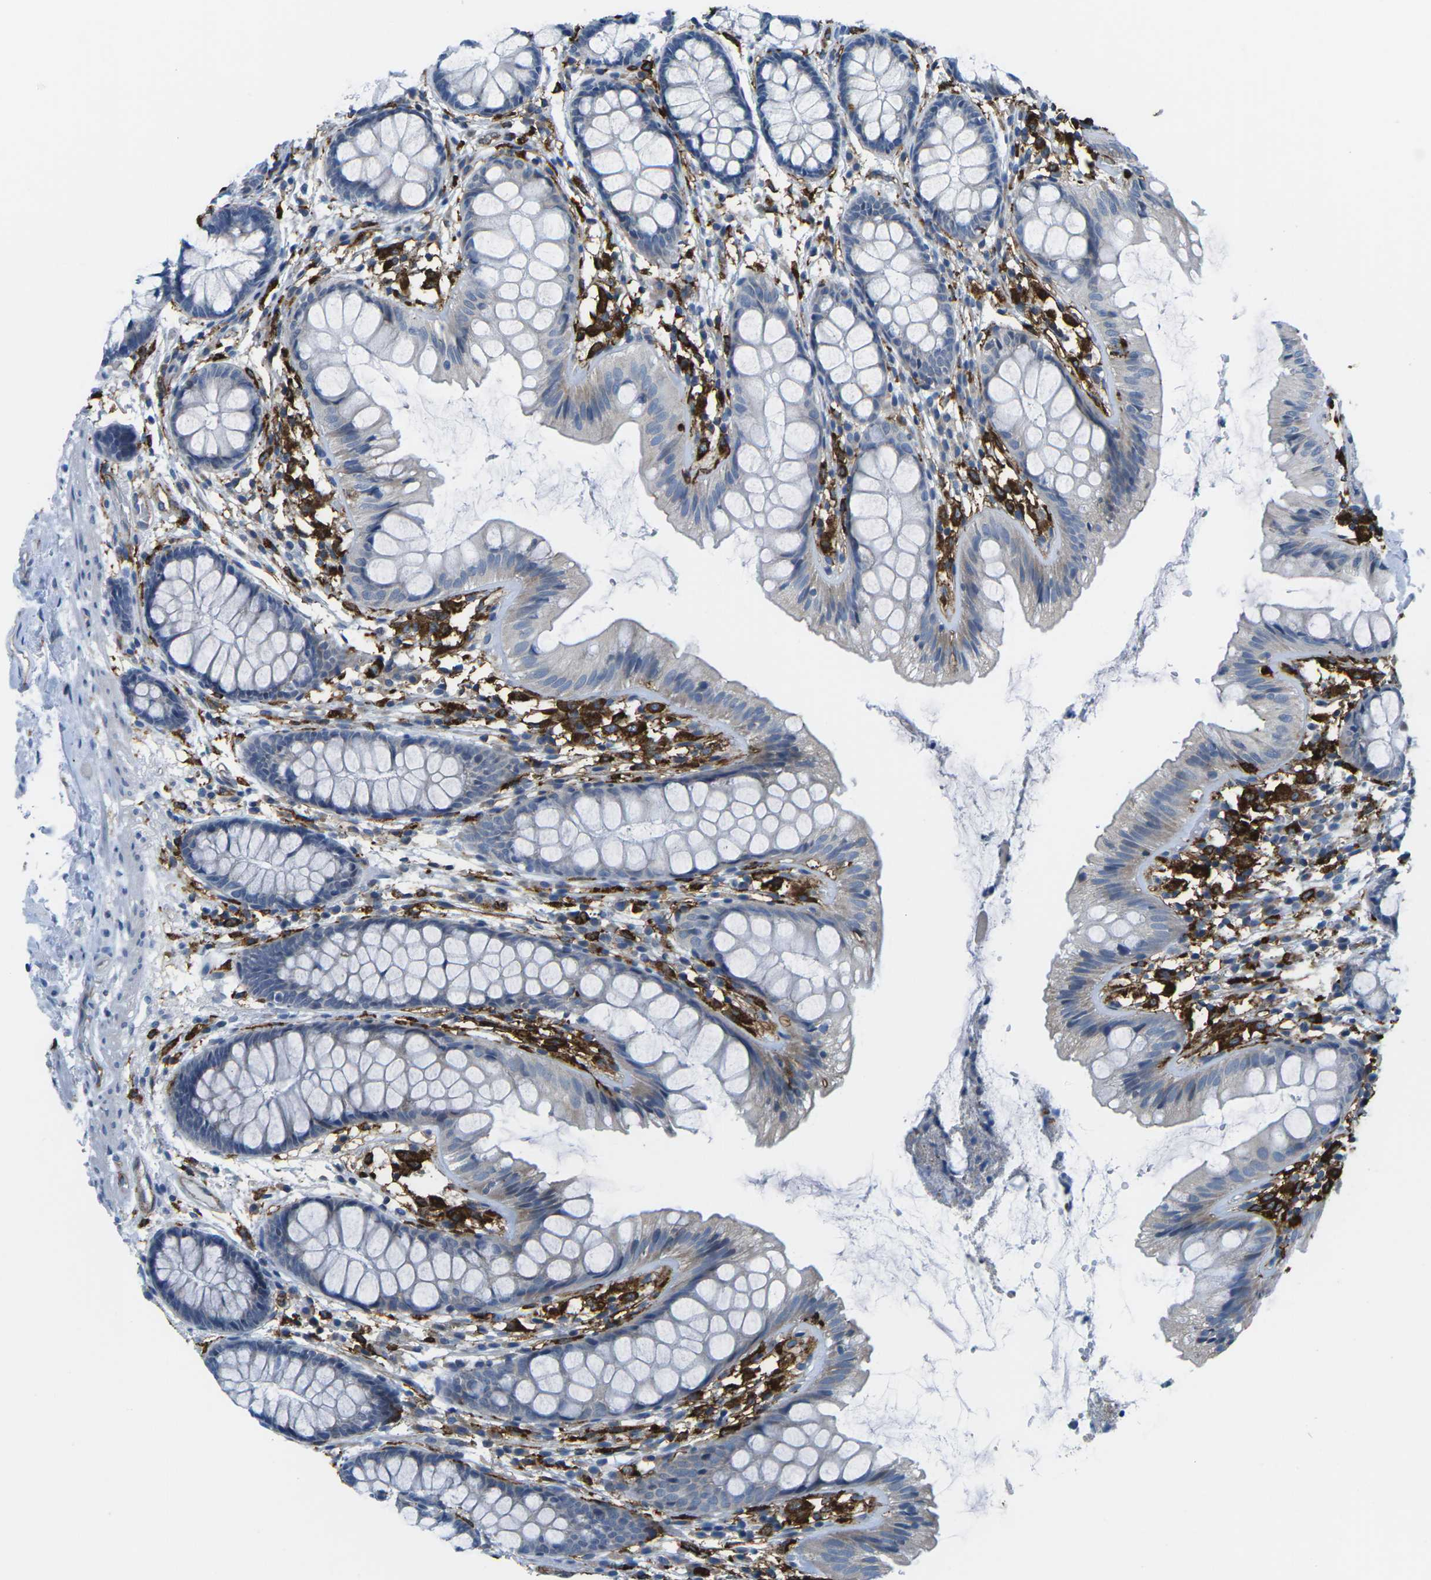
{"staining": {"intensity": "strong", "quantity": ">75%", "location": "cytoplasmic/membranous"}, "tissue": "colon", "cell_type": "Endothelial cells", "image_type": "normal", "snomed": [{"axis": "morphology", "description": "Normal tissue, NOS"}, {"axis": "topography", "description": "Colon"}], "caption": "Protein positivity by immunohistochemistry (IHC) reveals strong cytoplasmic/membranous staining in about >75% of endothelial cells in normal colon.", "gene": "PTPN1", "patient": {"sex": "female", "age": 56}}